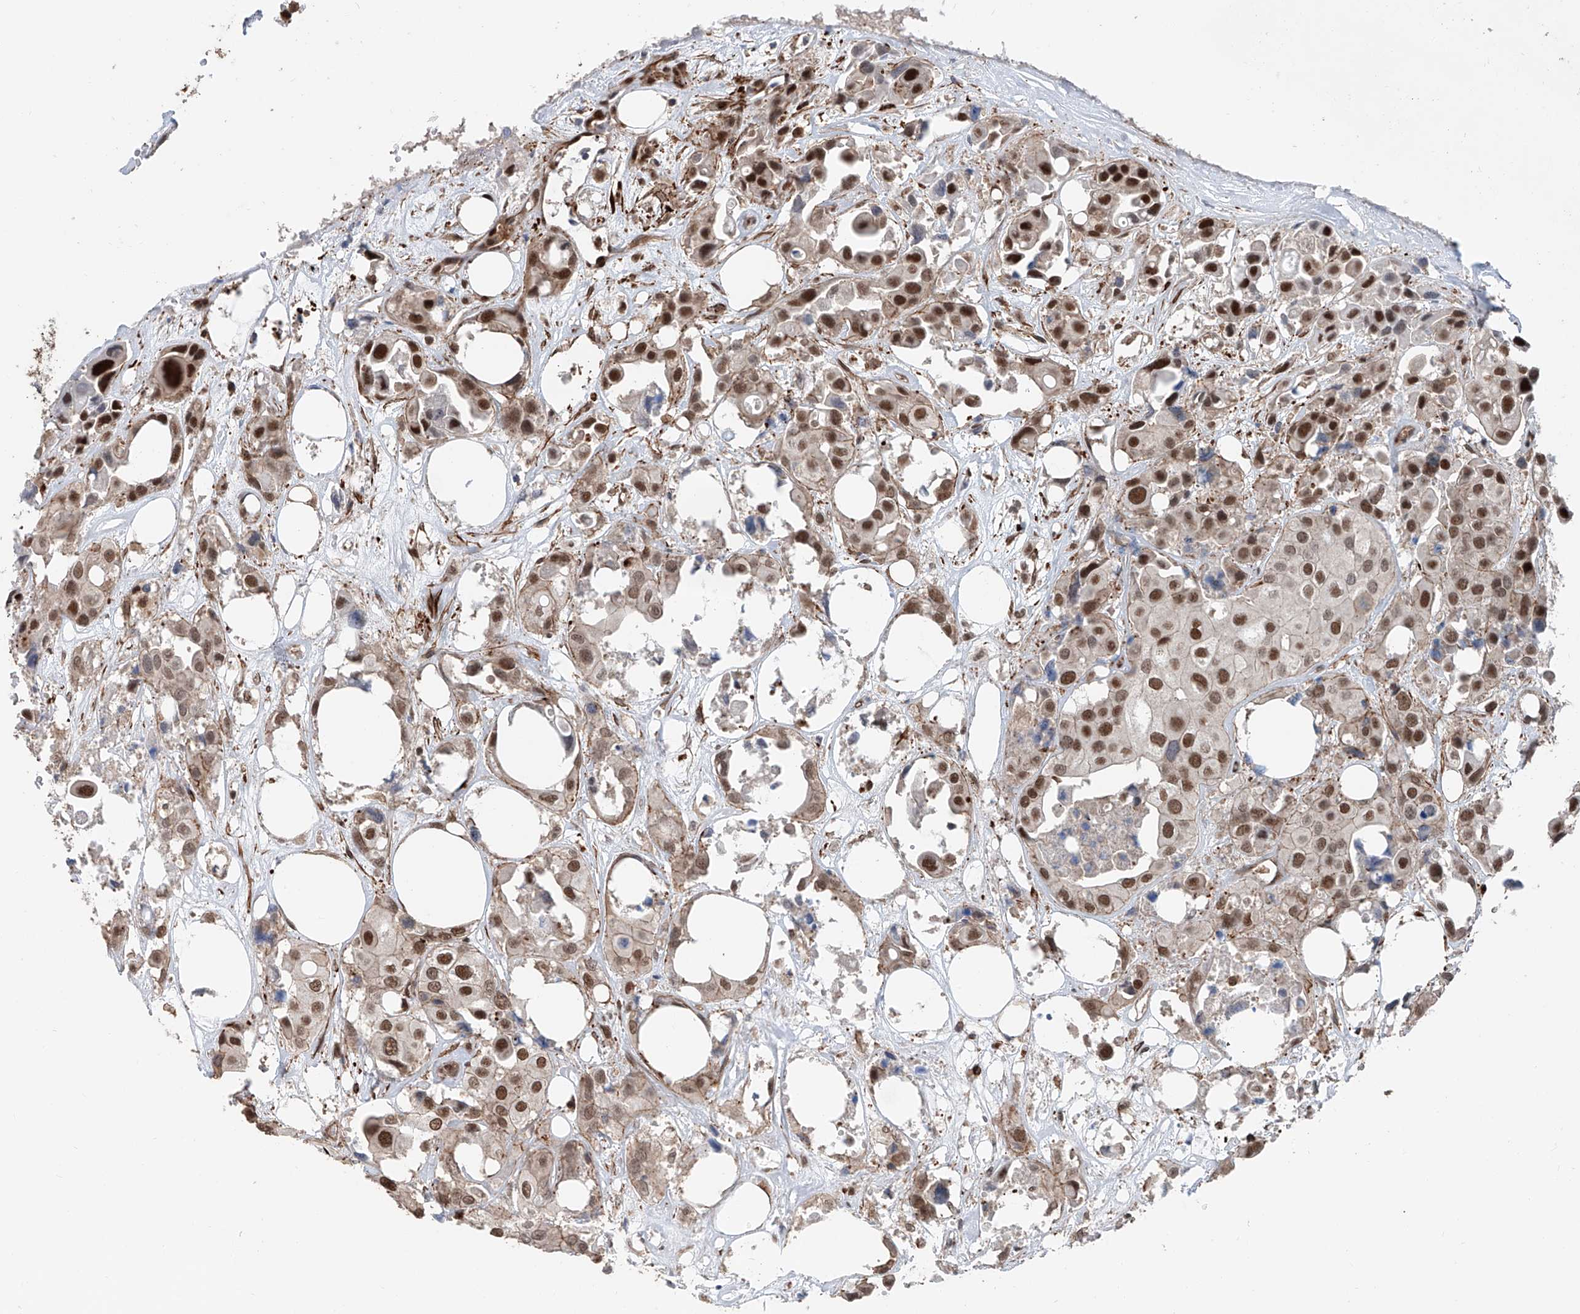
{"staining": {"intensity": "moderate", "quantity": ">75%", "location": "nuclear"}, "tissue": "urothelial cancer", "cell_type": "Tumor cells", "image_type": "cancer", "snomed": [{"axis": "morphology", "description": "Urothelial carcinoma, High grade"}, {"axis": "topography", "description": "Urinary bladder"}], "caption": "This image exhibits immunohistochemistry (IHC) staining of human urothelial cancer, with medium moderate nuclear positivity in about >75% of tumor cells.", "gene": "SDE2", "patient": {"sex": "male", "age": 64}}